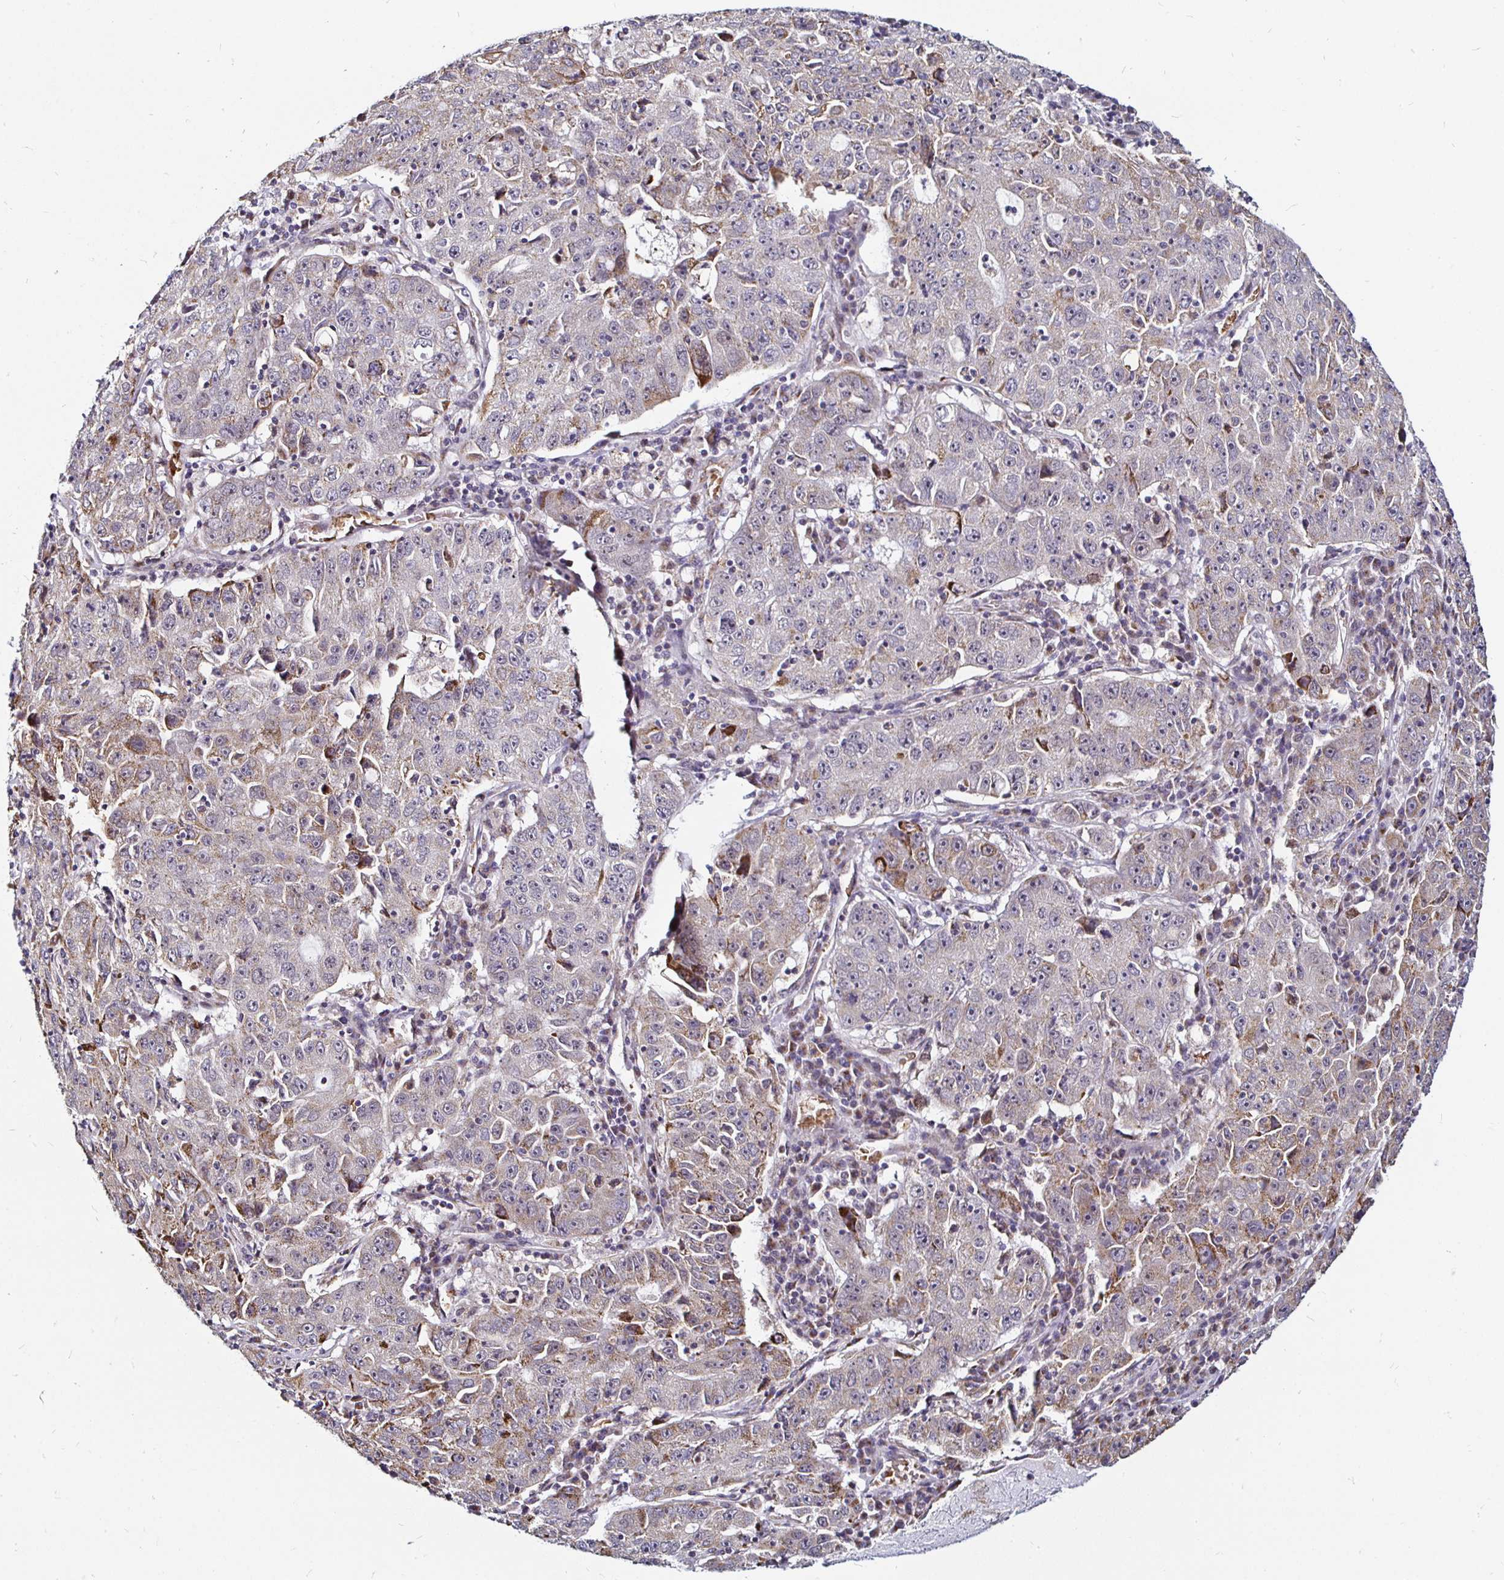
{"staining": {"intensity": "moderate", "quantity": "<25%", "location": "cytoplasmic/membranous"}, "tissue": "lung cancer", "cell_type": "Tumor cells", "image_type": "cancer", "snomed": [{"axis": "morphology", "description": "Normal morphology"}, {"axis": "morphology", "description": "Adenocarcinoma, NOS"}, {"axis": "topography", "description": "Lymph node"}, {"axis": "topography", "description": "Lung"}], "caption": "Immunohistochemistry micrograph of human lung adenocarcinoma stained for a protein (brown), which reveals low levels of moderate cytoplasmic/membranous staining in approximately <25% of tumor cells.", "gene": "ATG3", "patient": {"sex": "female", "age": 57}}